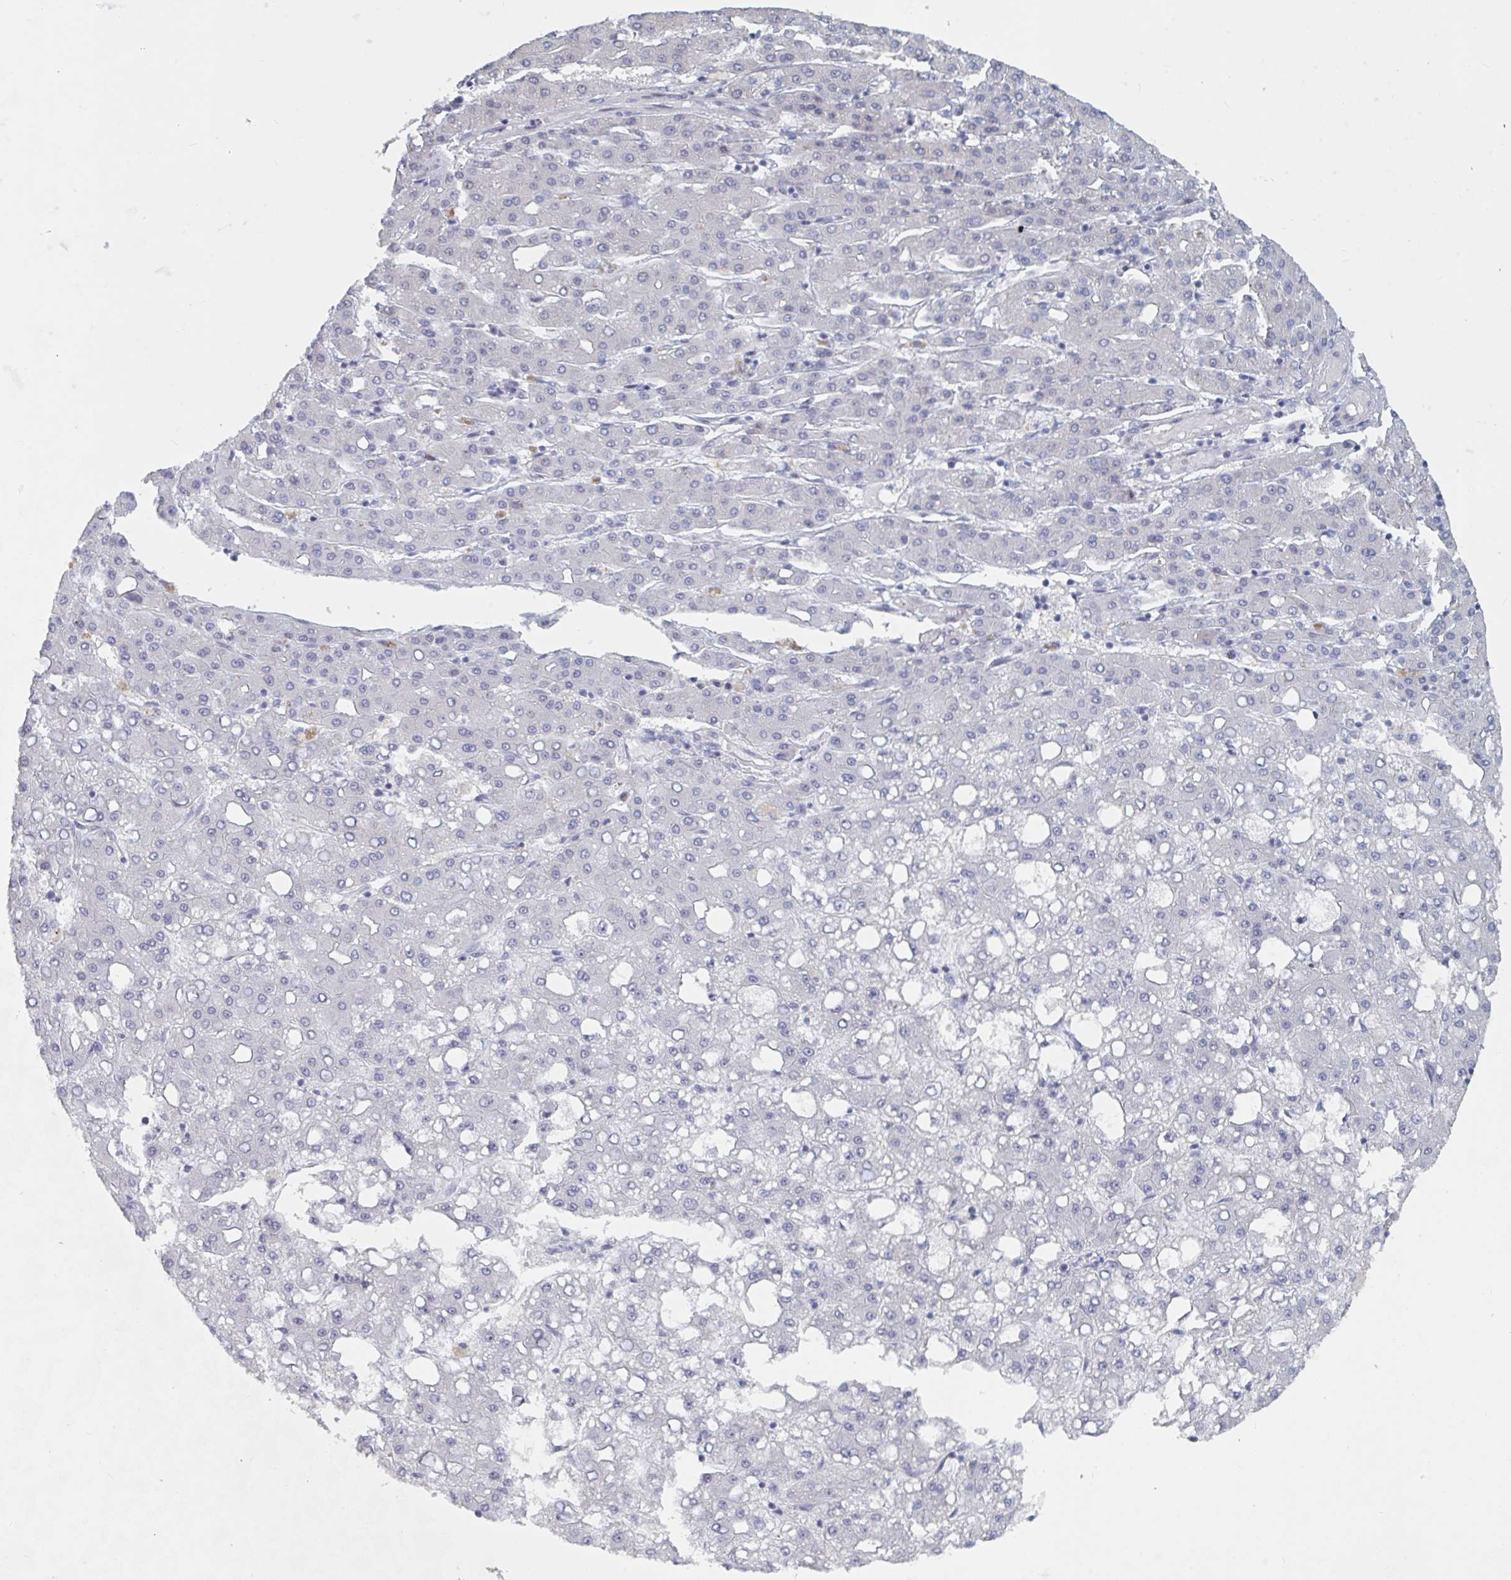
{"staining": {"intensity": "negative", "quantity": "none", "location": "none"}, "tissue": "liver cancer", "cell_type": "Tumor cells", "image_type": "cancer", "snomed": [{"axis": "morphology", "description": "Carcinoma, Hepatocellular, NOS"}, {"axis": "topography", "description": "Liver"}], "caption": "Hepatocellular carcinoma (liver) was stained to show a protein in brown. There is no significant expression in tumor cells.", "gene": "NR1H2", "patient": {"sex": "male", "age": 65}}